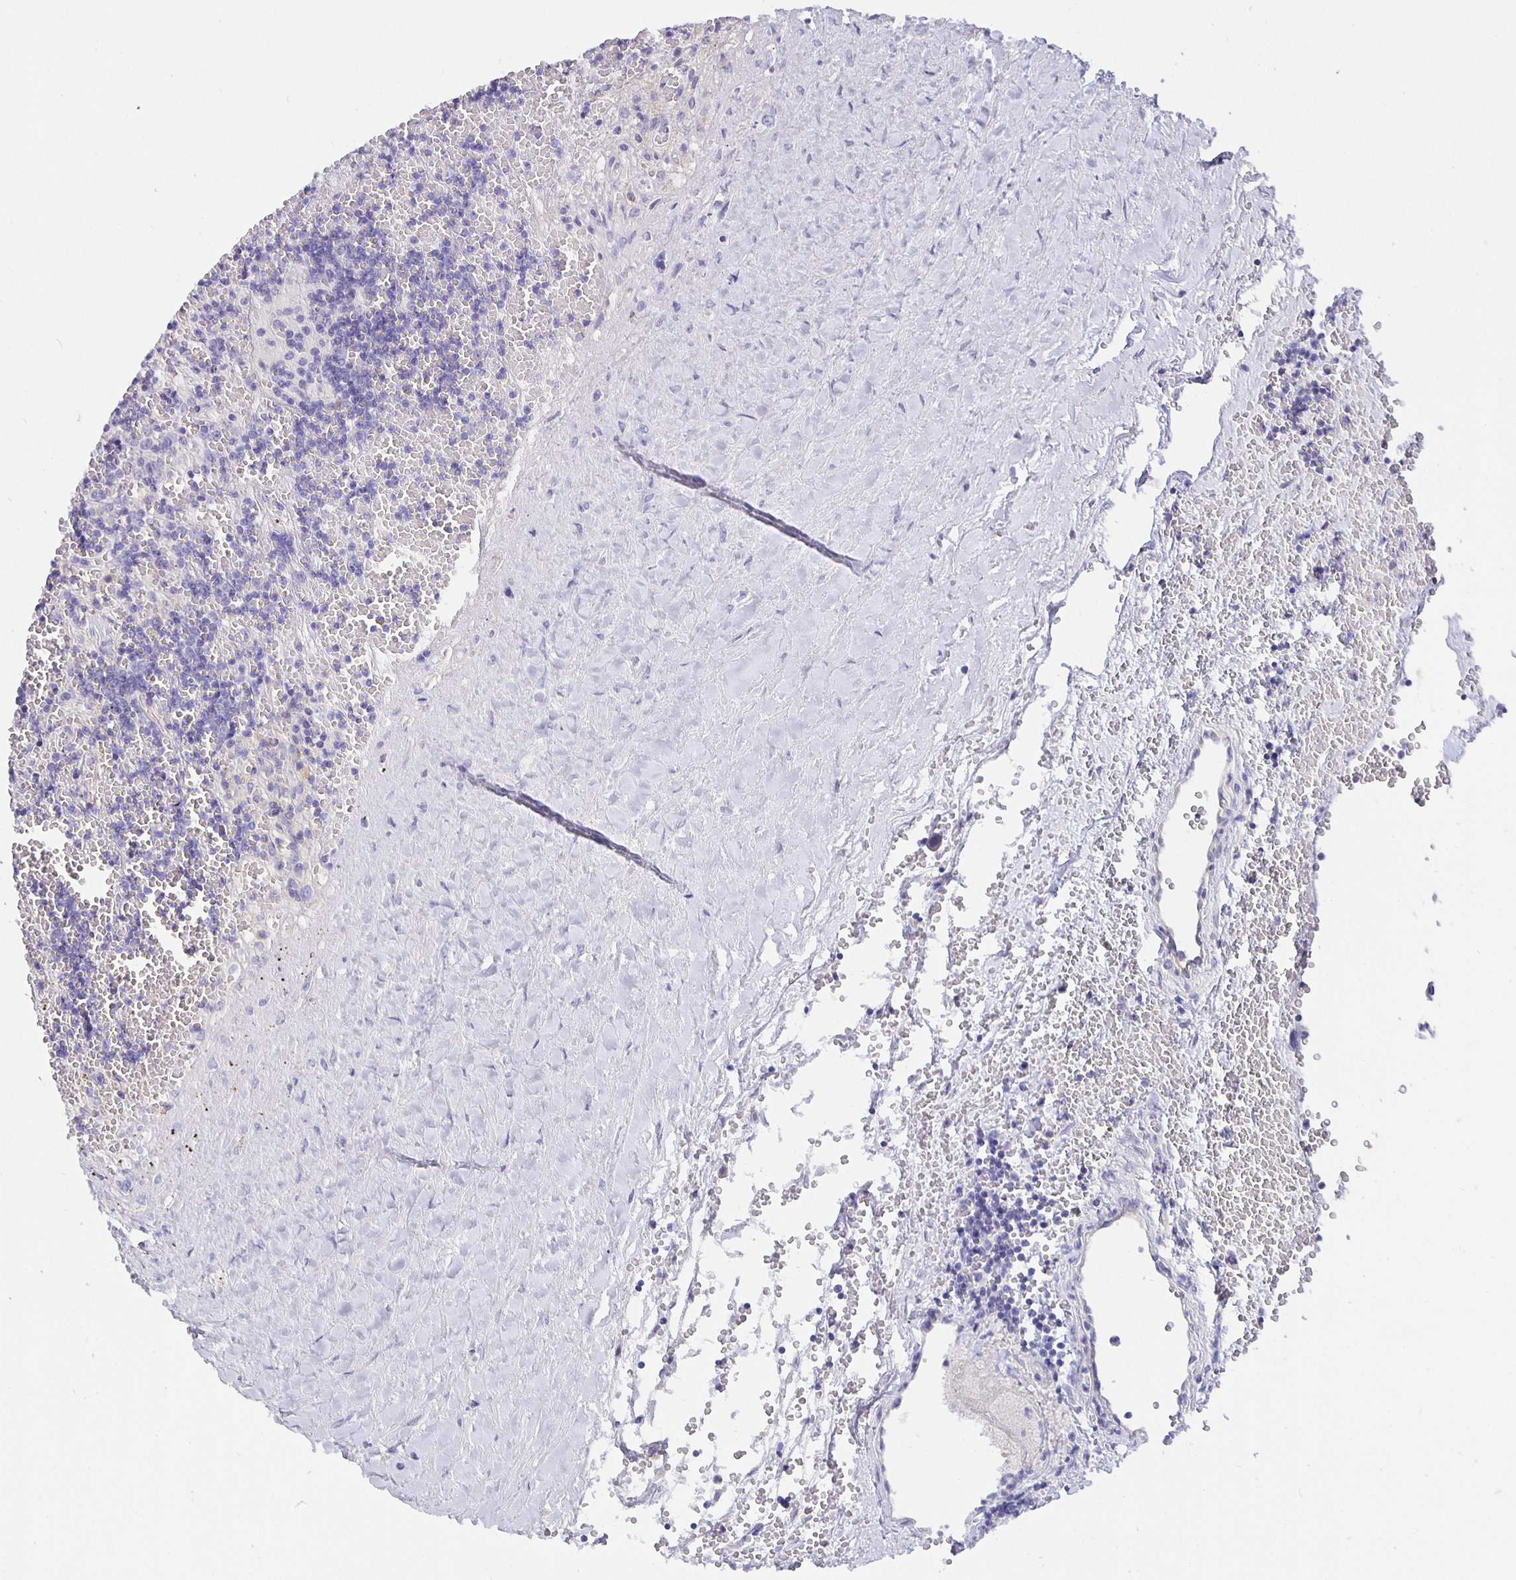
{"staining": {"intensity": "negative", "quantity": "none", "location": "none"}, "tissue": "lymphoma", "cell_type": "Tumor cells", "image_type": "cancer", "snomed": [{"axis": "morphology", "description": "Malignant lymphoma, non-Hodgkin's type, Low grade"}, {"axis": "topography", "description": "Spleen"}], "caption": "IHC of malignant lymphoma, non-Hodgkin's type (low-grade) reveals no staining in tumor cells.", "gene": "CFAP74", "patient": {"sex": "male", "age": 60}}